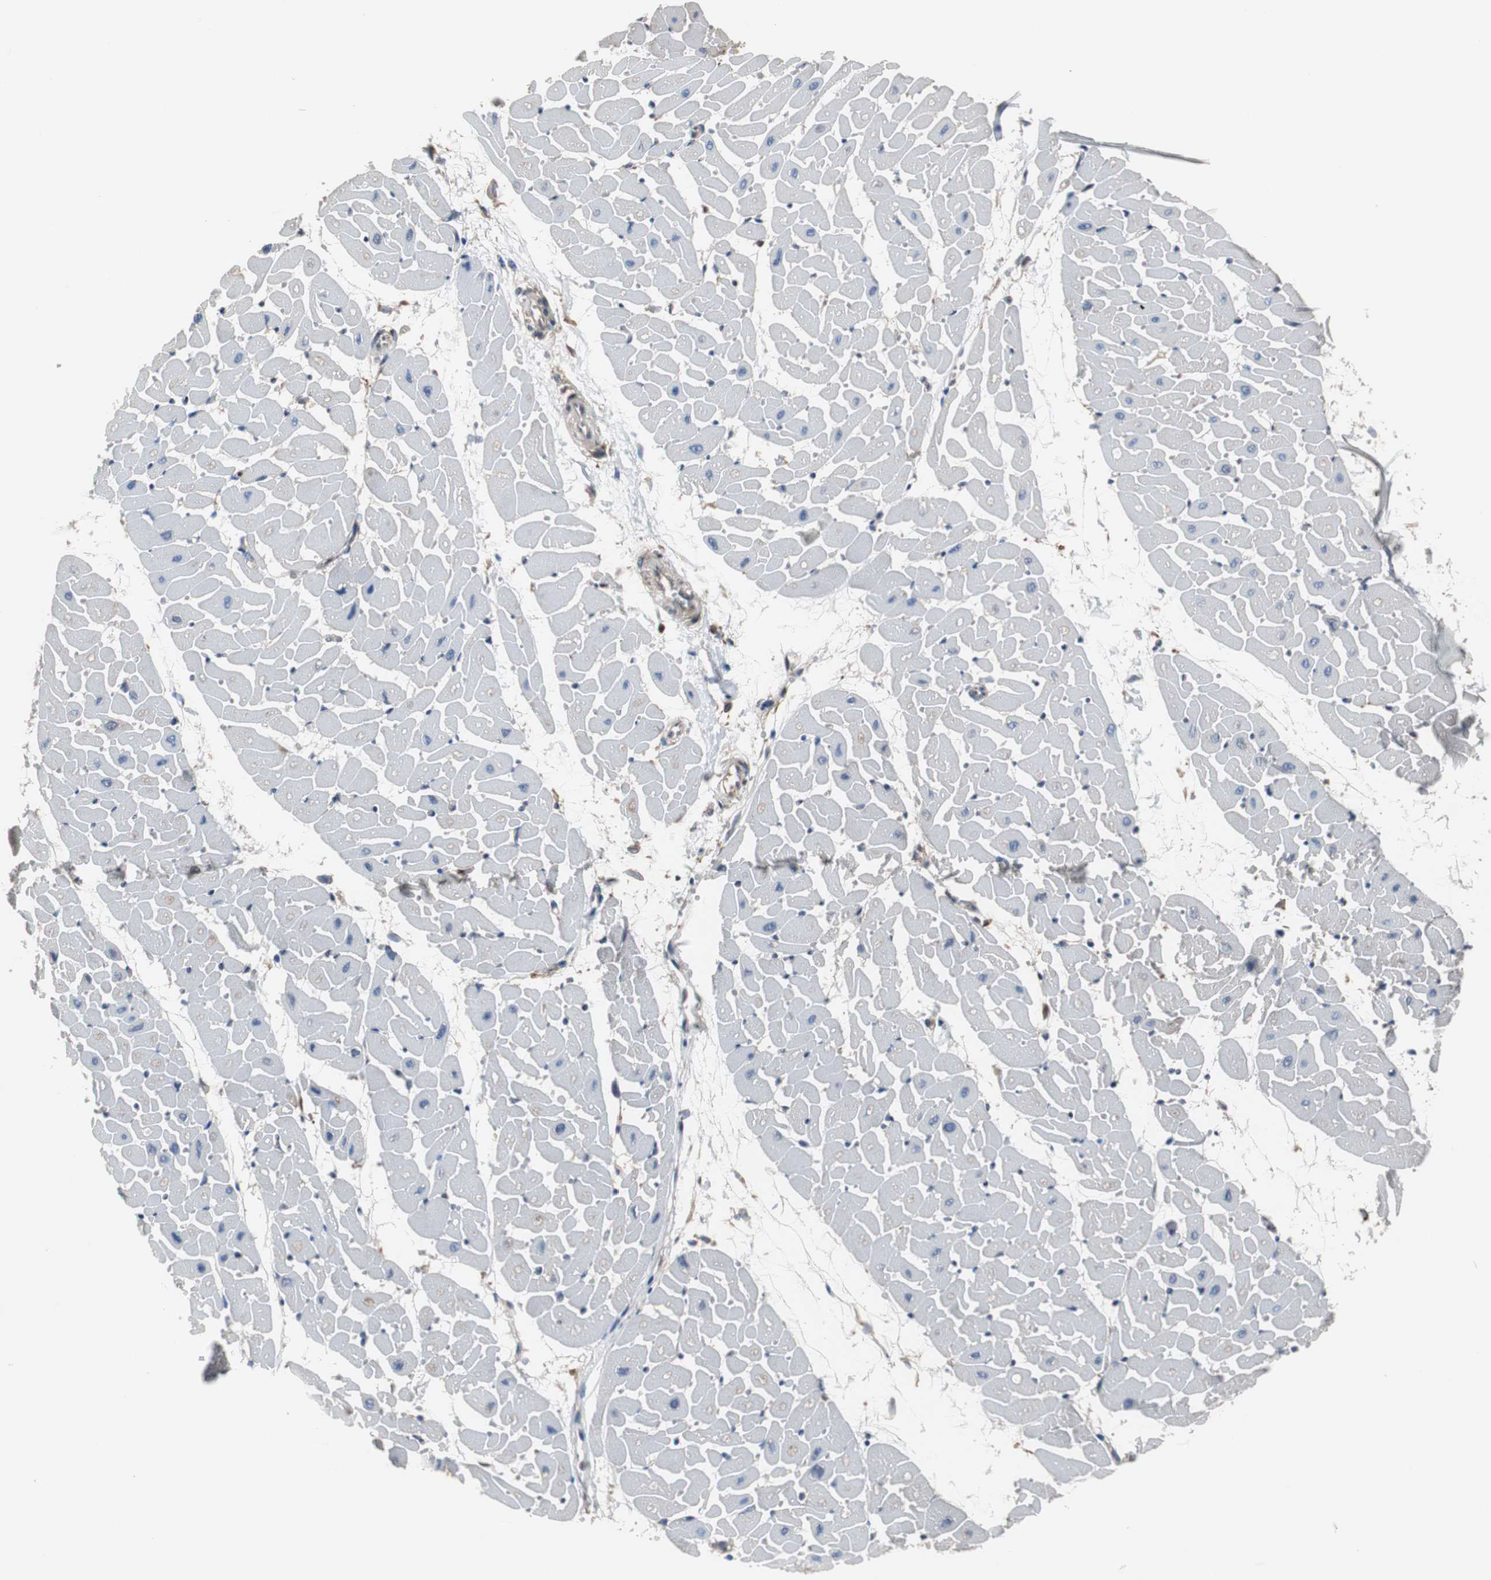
{"staining": {"intensity": "weak", "quantity": "<25%", "location": "cytoplasmic/membranous"}, "tissue": "heart muscle", "cell_type": "Cardiomyocytes", "image_type": "normal", "snomed": [{"axis": "morphology", "description": "Normal tissue, NOS"}, {"axis": "topography", "description": "Heart"}], "caption": "An immunohistochemistry micrograph of normal heart muscle is shown. There is no staining in cardiomyocytes of heart muscle. (DAB (3,3'-diaminobenzidine) IHC visualized using brightfield microscopy, high magnification).", "gene": "ANXA4", "patient": {"sex": "female", "age": 19}}